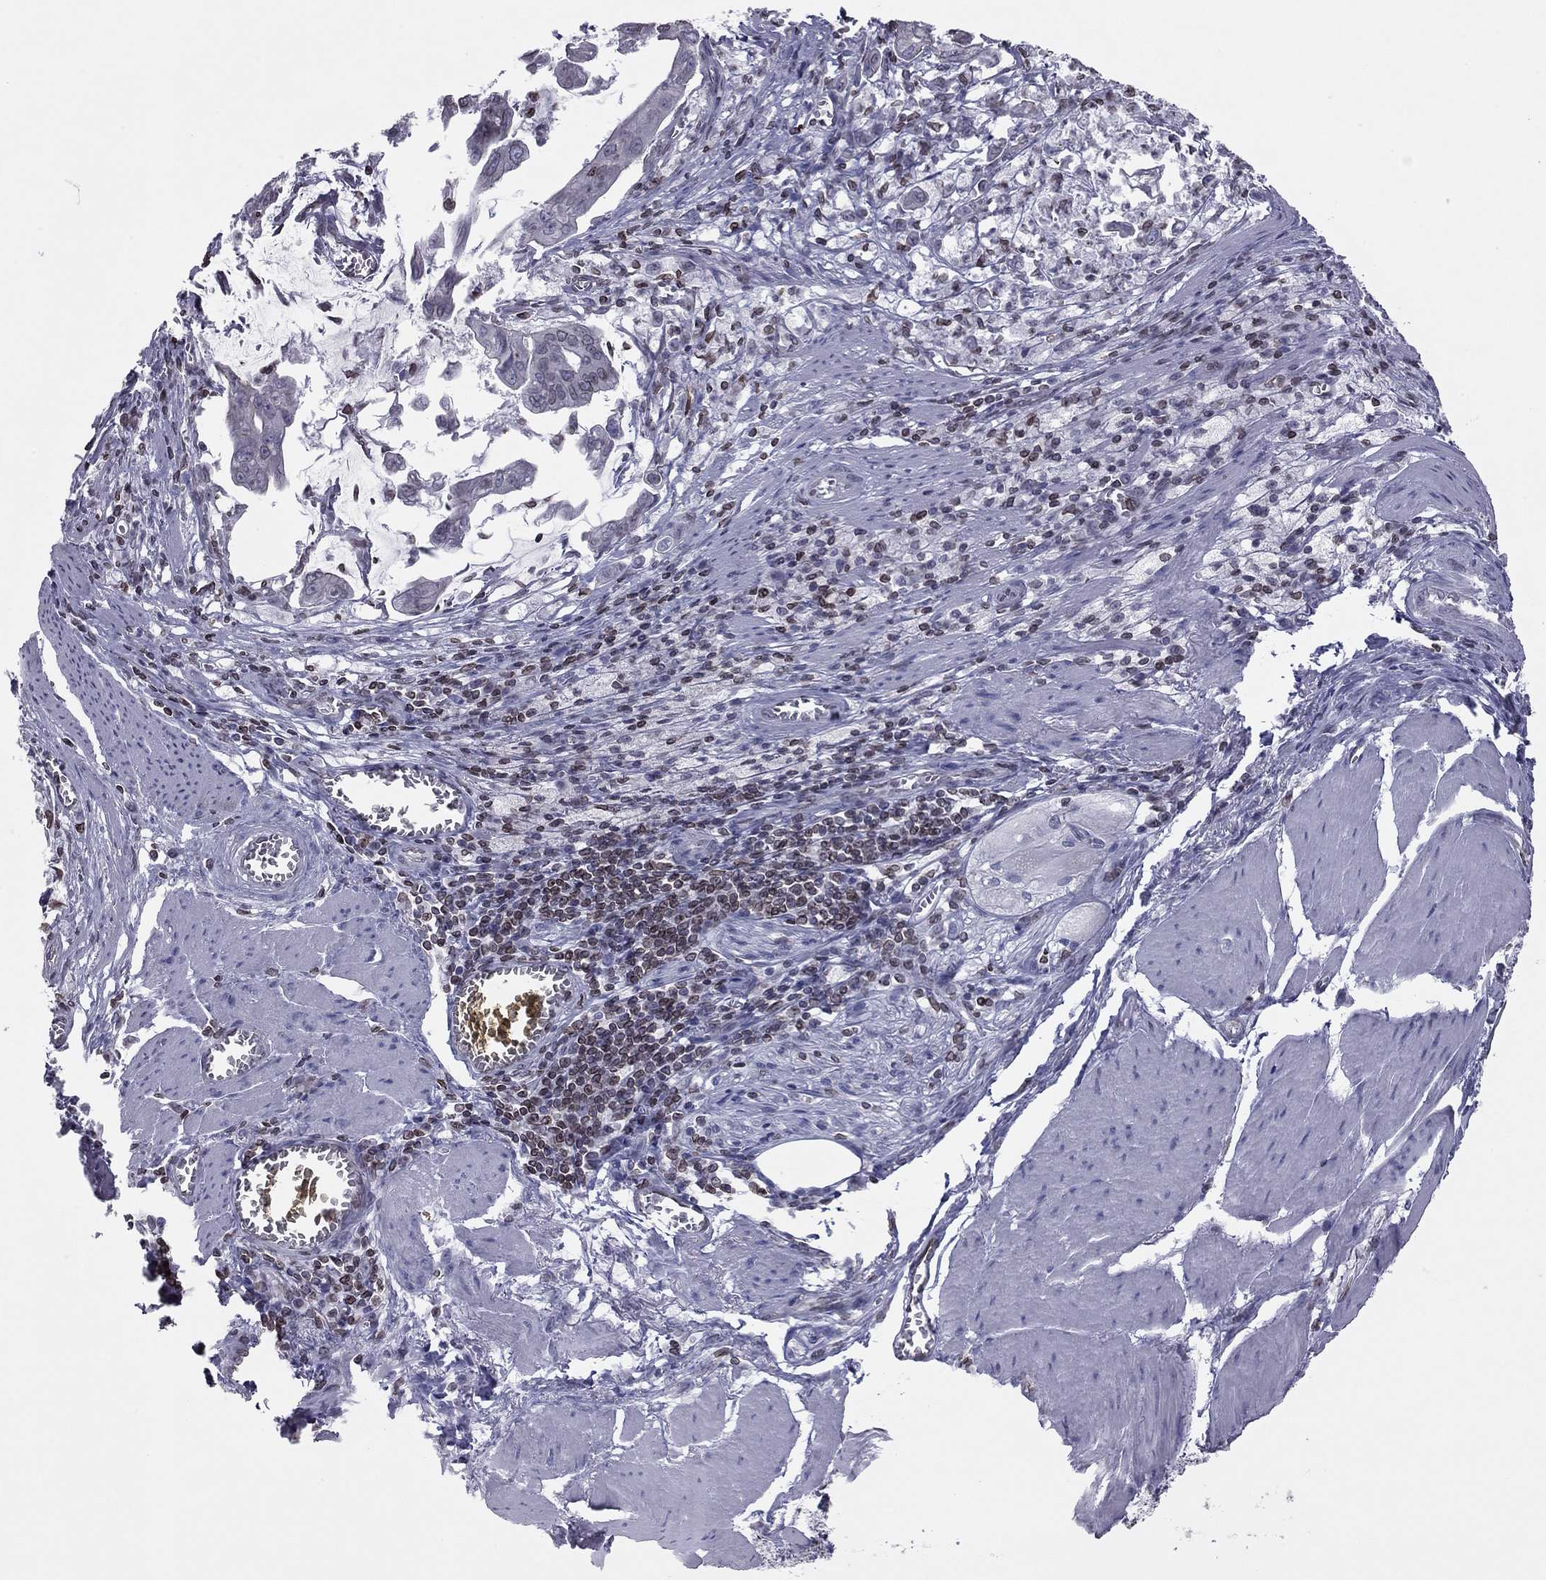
{"staining": {"intensity": "negative", "quantity": "none", "location": "none"}, "tissue": "stomach cancer", "cell_type": "Tumor cells", "image_type": "cancer", "snomed": [{"axis": "morphology", "description": "Adenocarcinoma, NOS"}, {"axis": "topography", "description": "Stomach, upper"}], "caption": "IHC of stomach cancer exhibits no staining in tumor cells.", "gene": "ESPL1", "patient": {"sex": "male", "age": 80}}